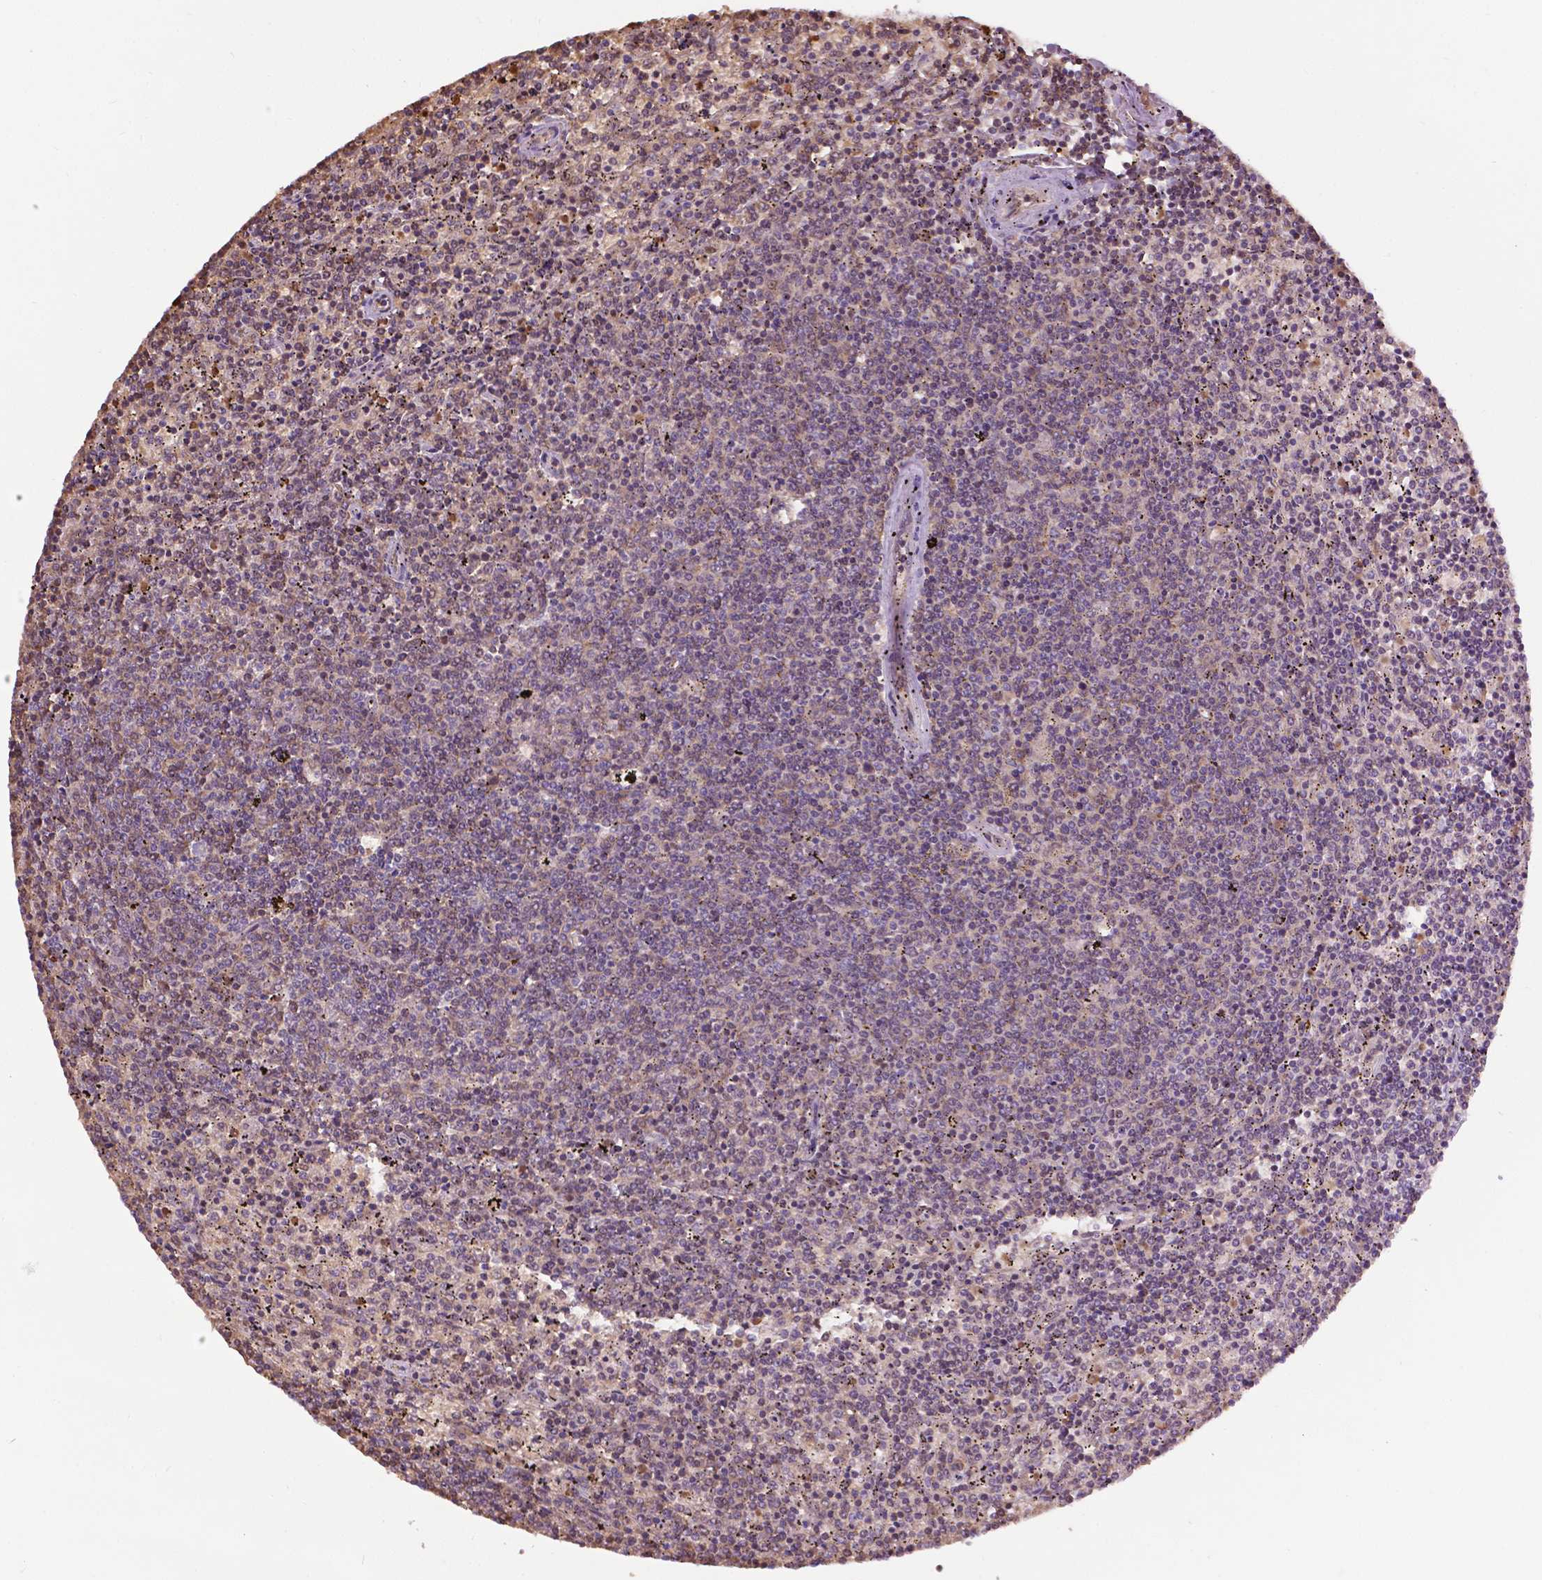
{"staining": {"intensity": "weak", "quantity": "<25%", "location": "nuclear"}, "tissue": "lymphoma", "cell_type": "Tumor cells", "image_type": "cancer", "snomed": [{"axis": "morphology", "description": "Malignant lymphoma, non-Hodgkin's type, Low grade"}, {"axis": "topography", "description": "Spleen"}], "caption": "A high-resolution micrograph shows immunohistochemistry staining of lymphoma, which shows no significant staining in tumor cells.", "gene": "ZNF41", "patient": {"sex": "female", "age": 50}}